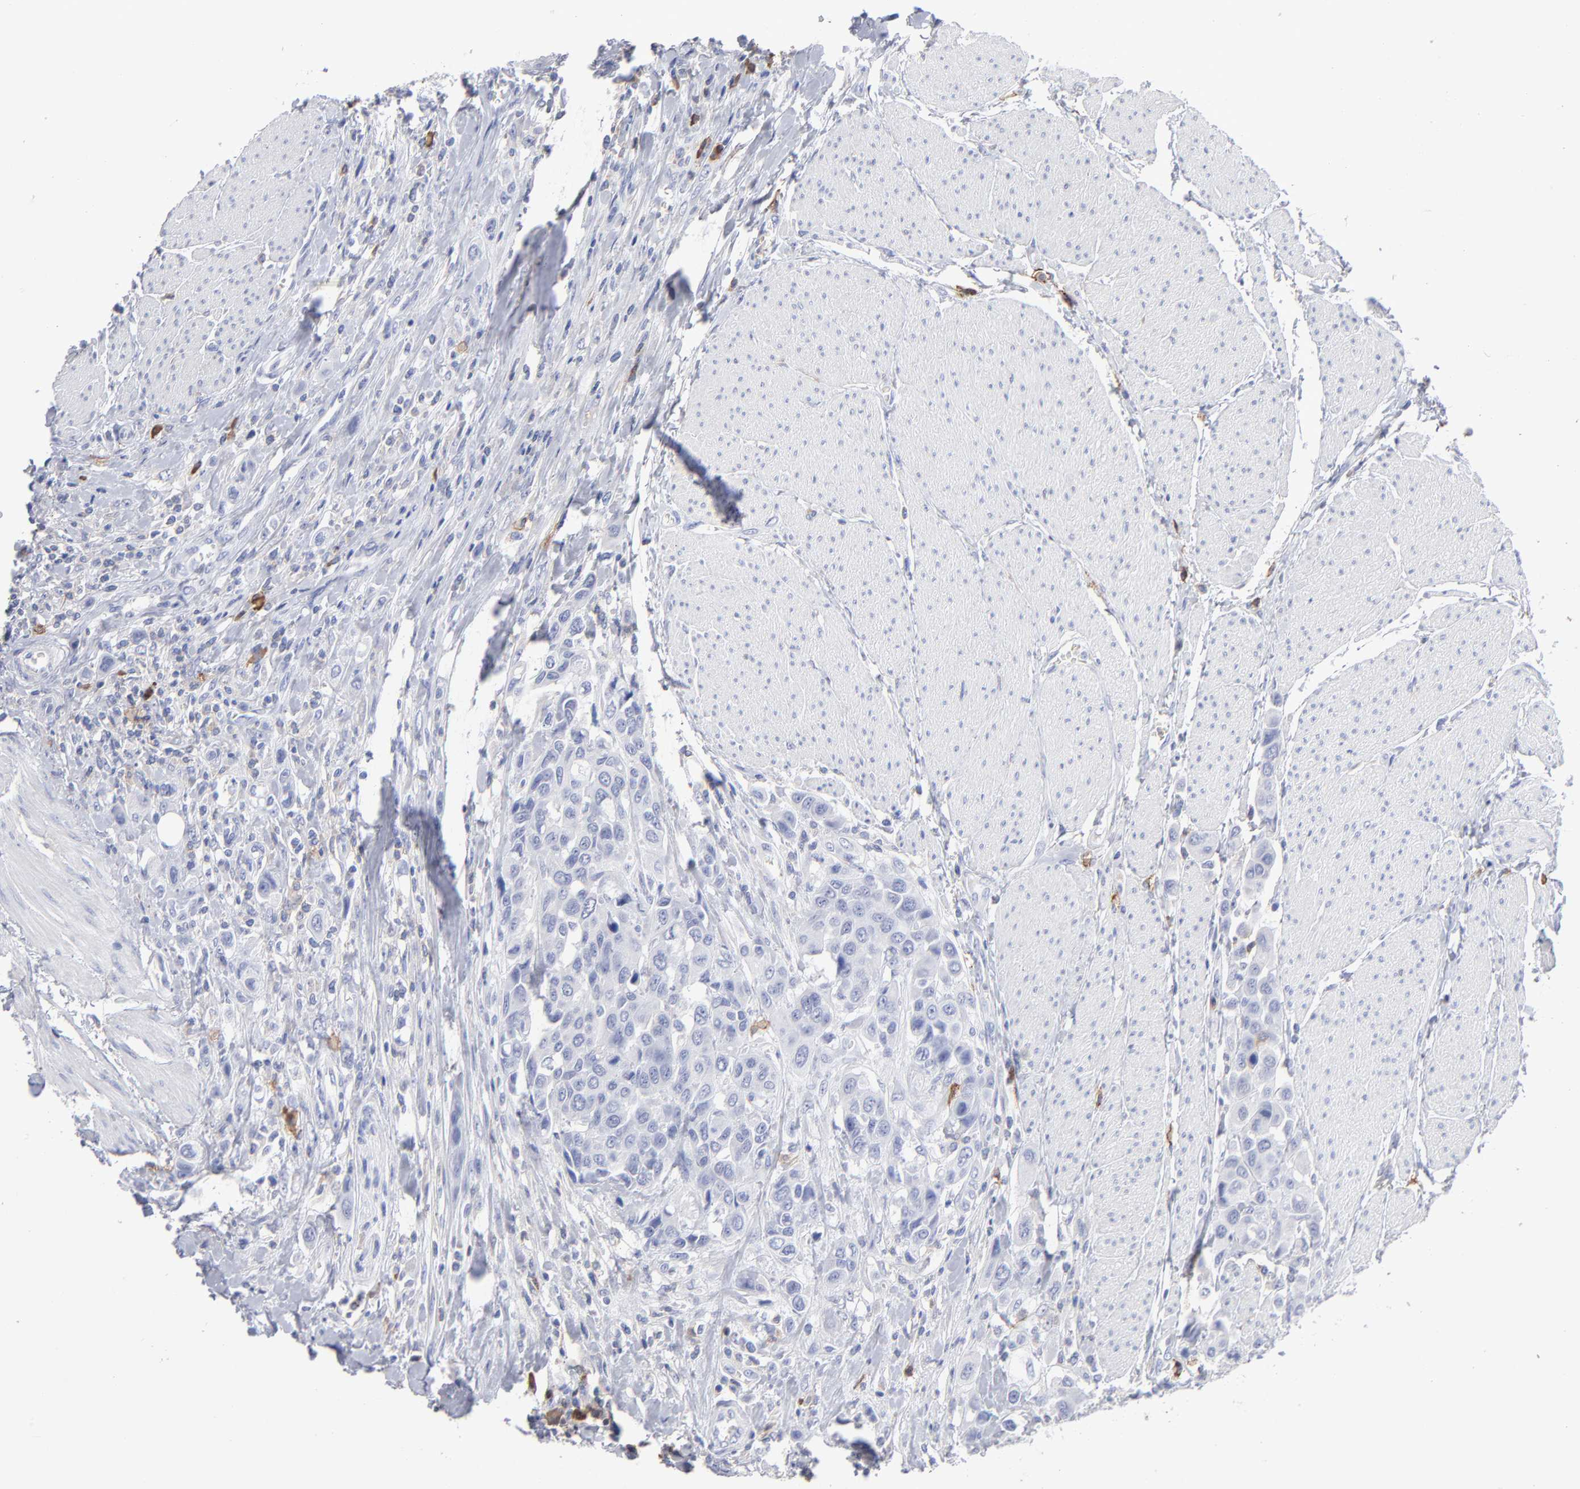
{"staining": {"intensity": "negative", "quantity": "none", "location": "none"}, "tissue": "urothelial cancer", "cell_type": "Tumor cells", "image_type": "cancer", "snomed": [{"axis": "morphology", "description": "Urothelial carcinoma, High grade"}, {"axis": "topography", "description": "Urinary bladder"}], "caption": "There is no significant positivity in tumor cells of urothelial carcinoma (high-grade).", "gene": "LAT2", "patient": {"sex": "male", "age": 50}}